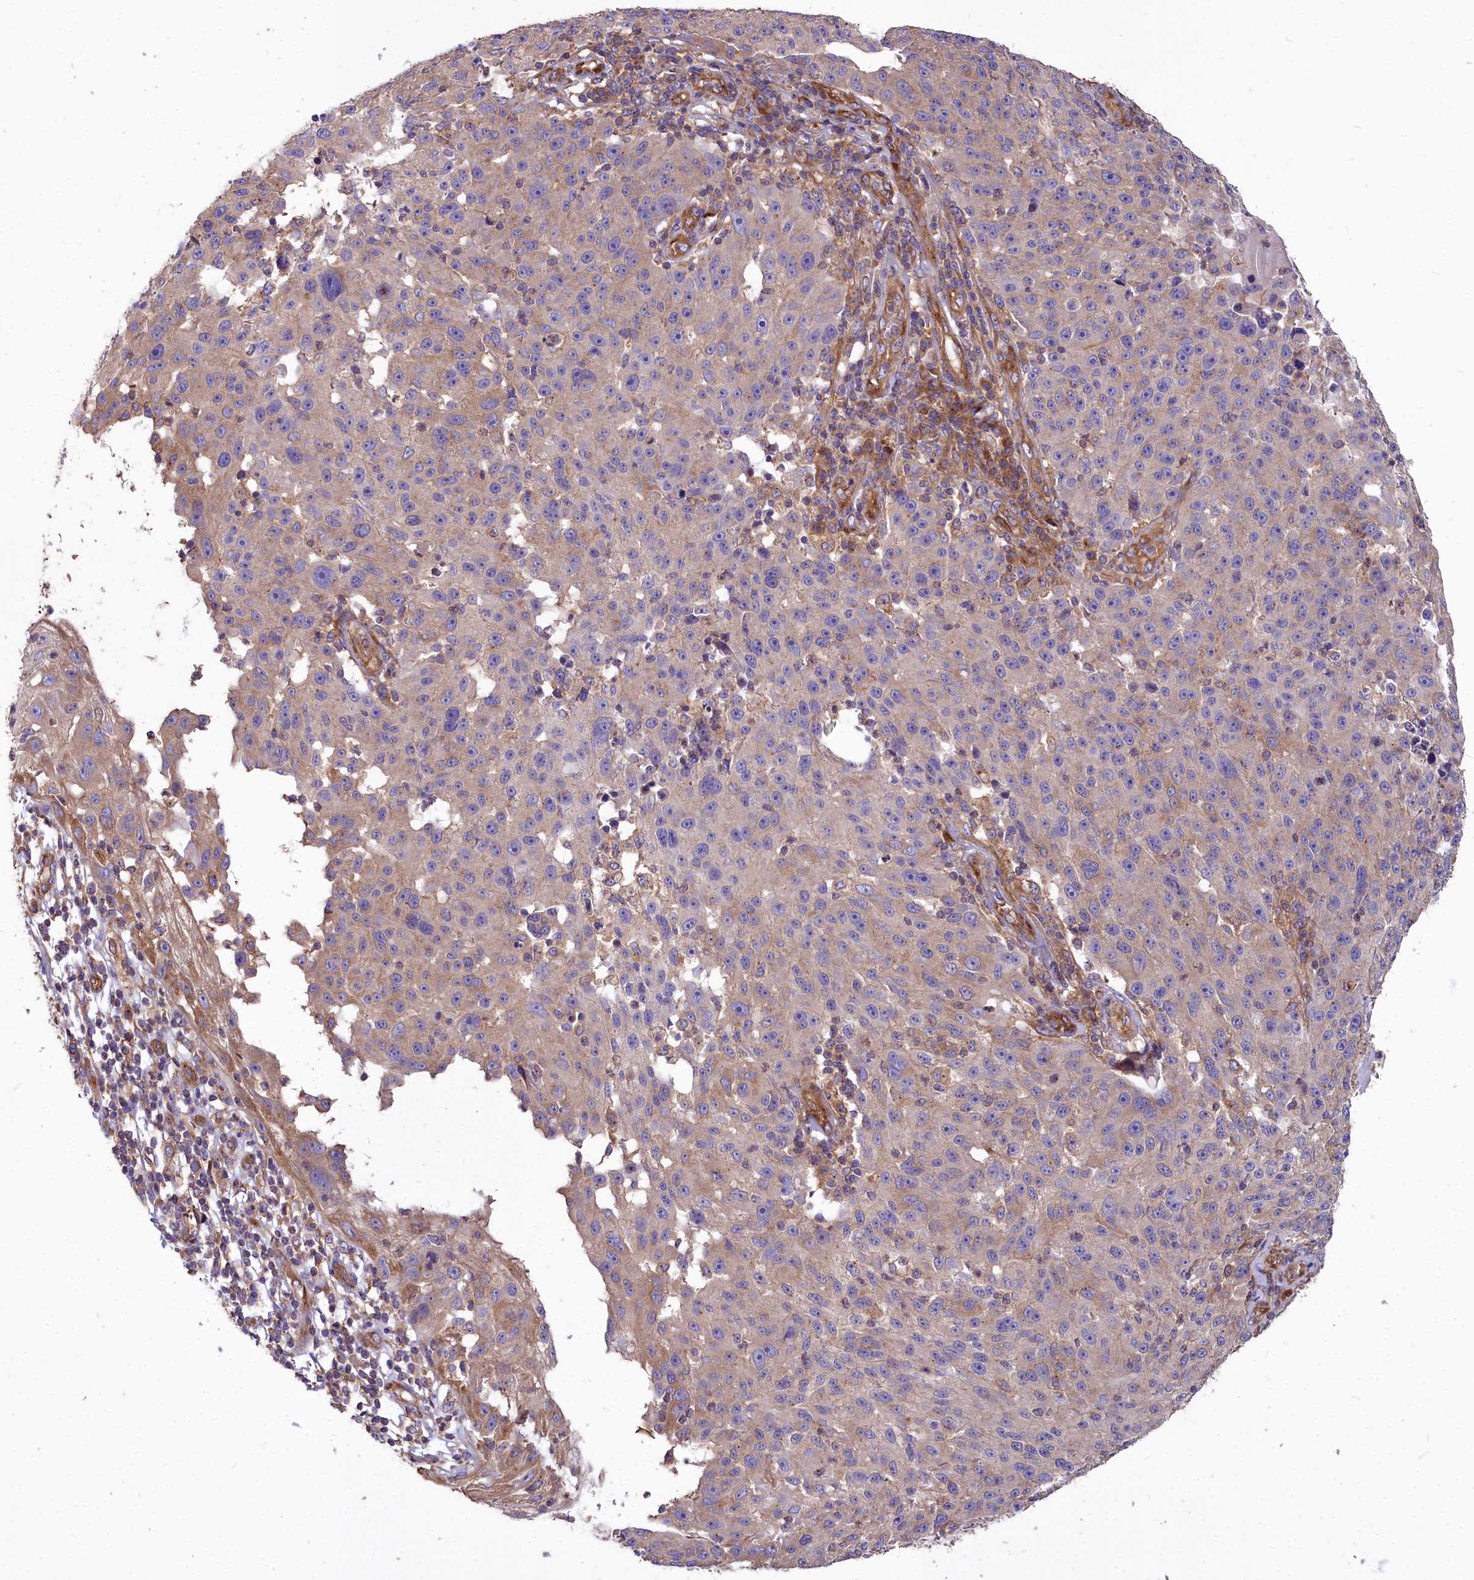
{"staining": {"intensity": "weak", "quantity": "<25%", "location": "cytoplasmic/membranous"}, "tissue": "melanoma", "cell_type": "Tumor cells", "image_type": "cancer", "snomed": [{"axis": "morphology", "description": "Malignant melanoma, NOS"}, {"axis": "topography", "description": "Skin"}], "caption": "The micrograph exhibits no significant staining in tumor cells of malignant melanoma. The staining was performed using DAB to visualize the protein expression in brown, while the nuclei were stained in blue with hematoxylin (Magnification: 20x).", "gene": "DCTN3", "patient": {"sex": "male", "age": 53}}